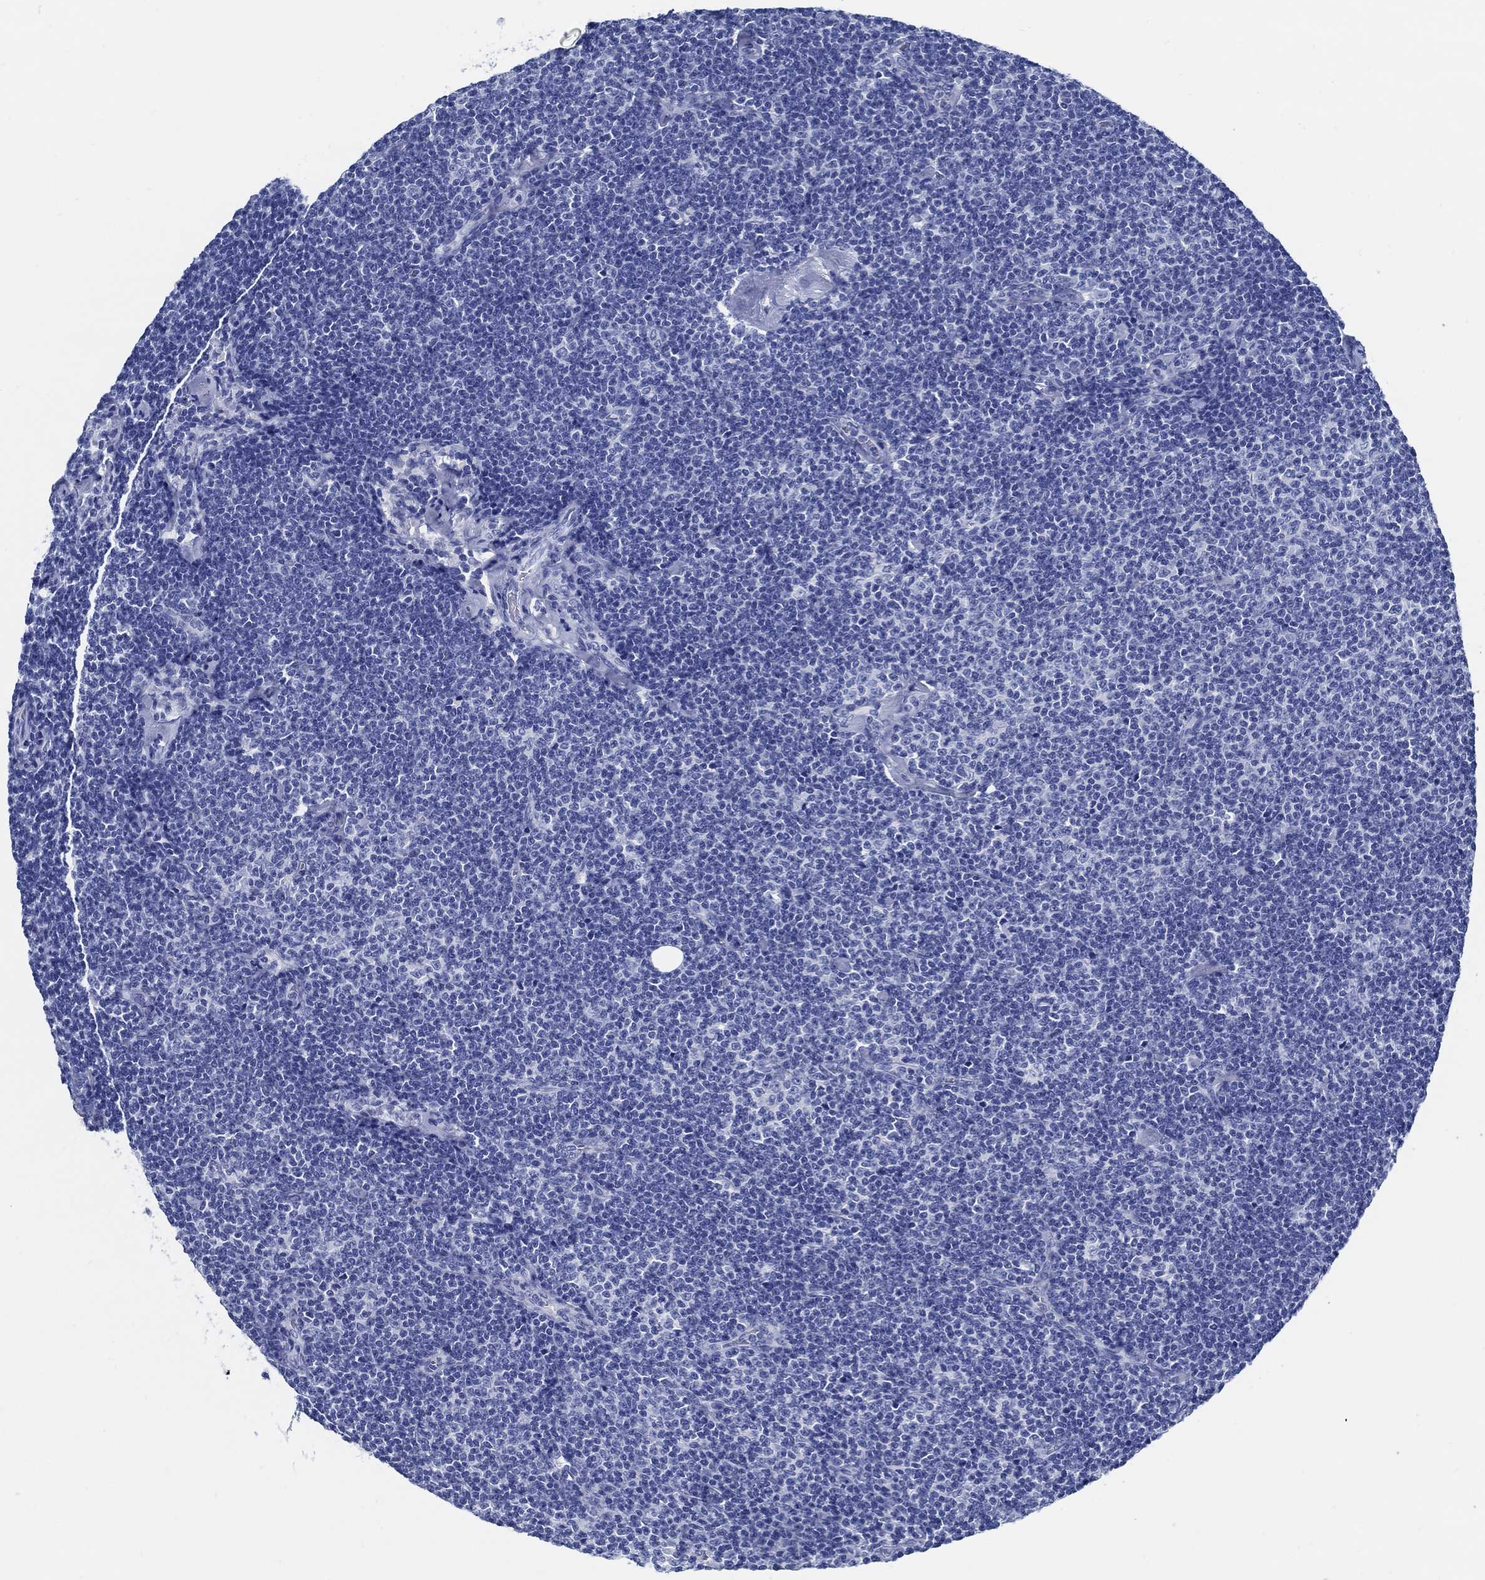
{"staining": {"intensity": "negative", "quantity": "none", "location": "none"}, "tissue": "lymphoma", "cell_type": "Tumor cells", "image_type": "cancer", "snomed": [{"axis": "morphology", "description": "Malignant lymphoma, non-Hodgkin's type, Low grade"}, {"axis": "topography", "description": "Lymph node"}], "caption": "Tumor cells are negative for protein expression in human lymphoma. (DAB (3,3'-diaminobenzidine) IHC with hematoxylin counter stain).", "gene": "SLC45A1", "patient": {"sex": "male", "age": 81}}